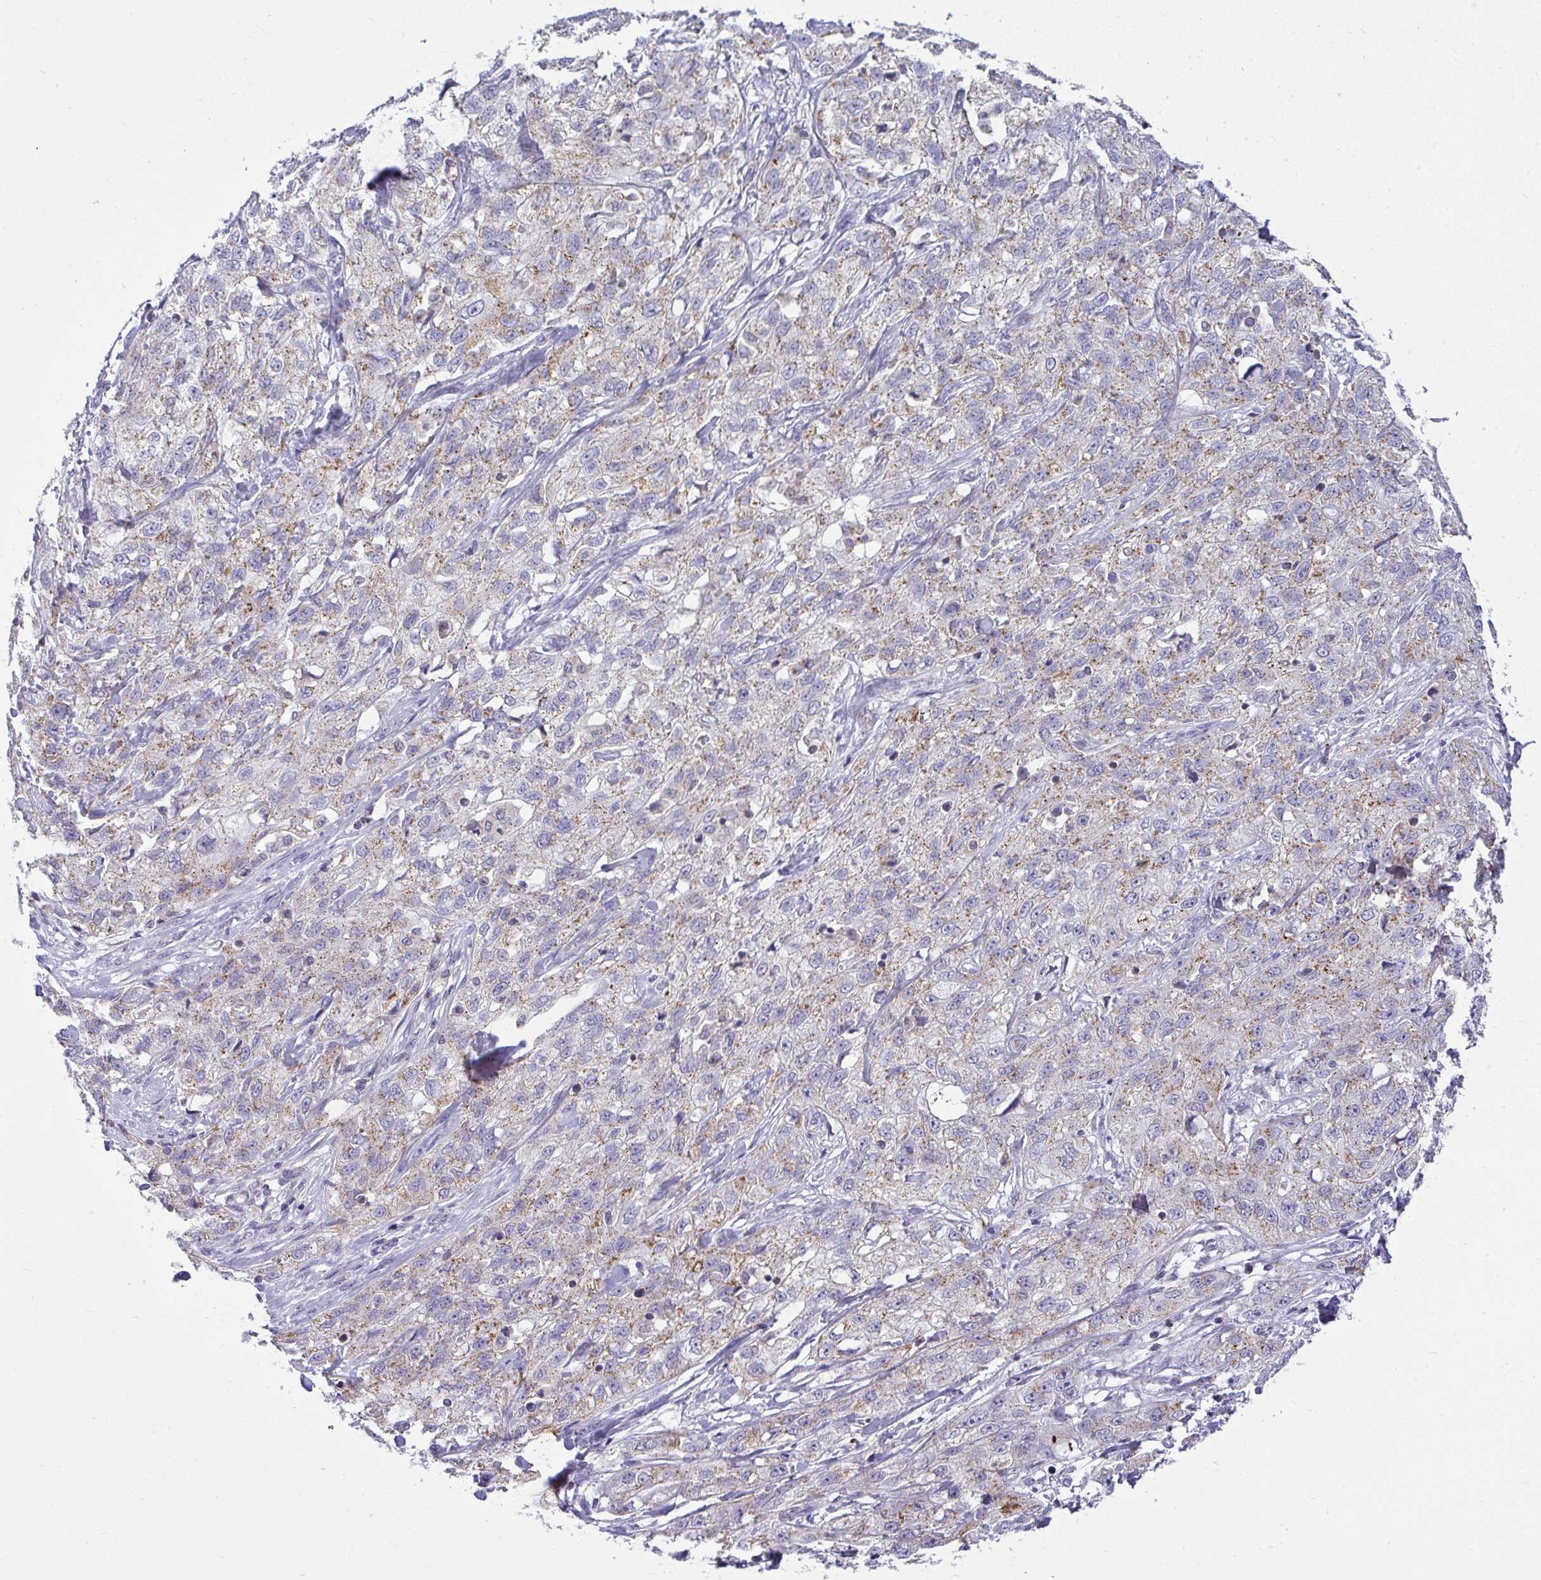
{"staining": {"intensity": "weak", "quantity": ">75%", "location": "cytoplasmic/membranous"}, "tissue": "skin cancer", "cell_type": "Tumor cells", "image_type": "cancer", "snomed": [{"axis": "morphology", "description": "Squamous cell carcinoma, NOS"}, {"axis": "topography", "description": "Skin"}, {"axis": "topography", "description": "Vulva"}], "caption": "A histopathology image of skin cancer (squamous cell carcinoma) stained for a protein shows weak cytoplasmic/membranous brown staining in tumor cells.", "gene": "VPS4B", "patient": {"sex": "female", "age": 86}}